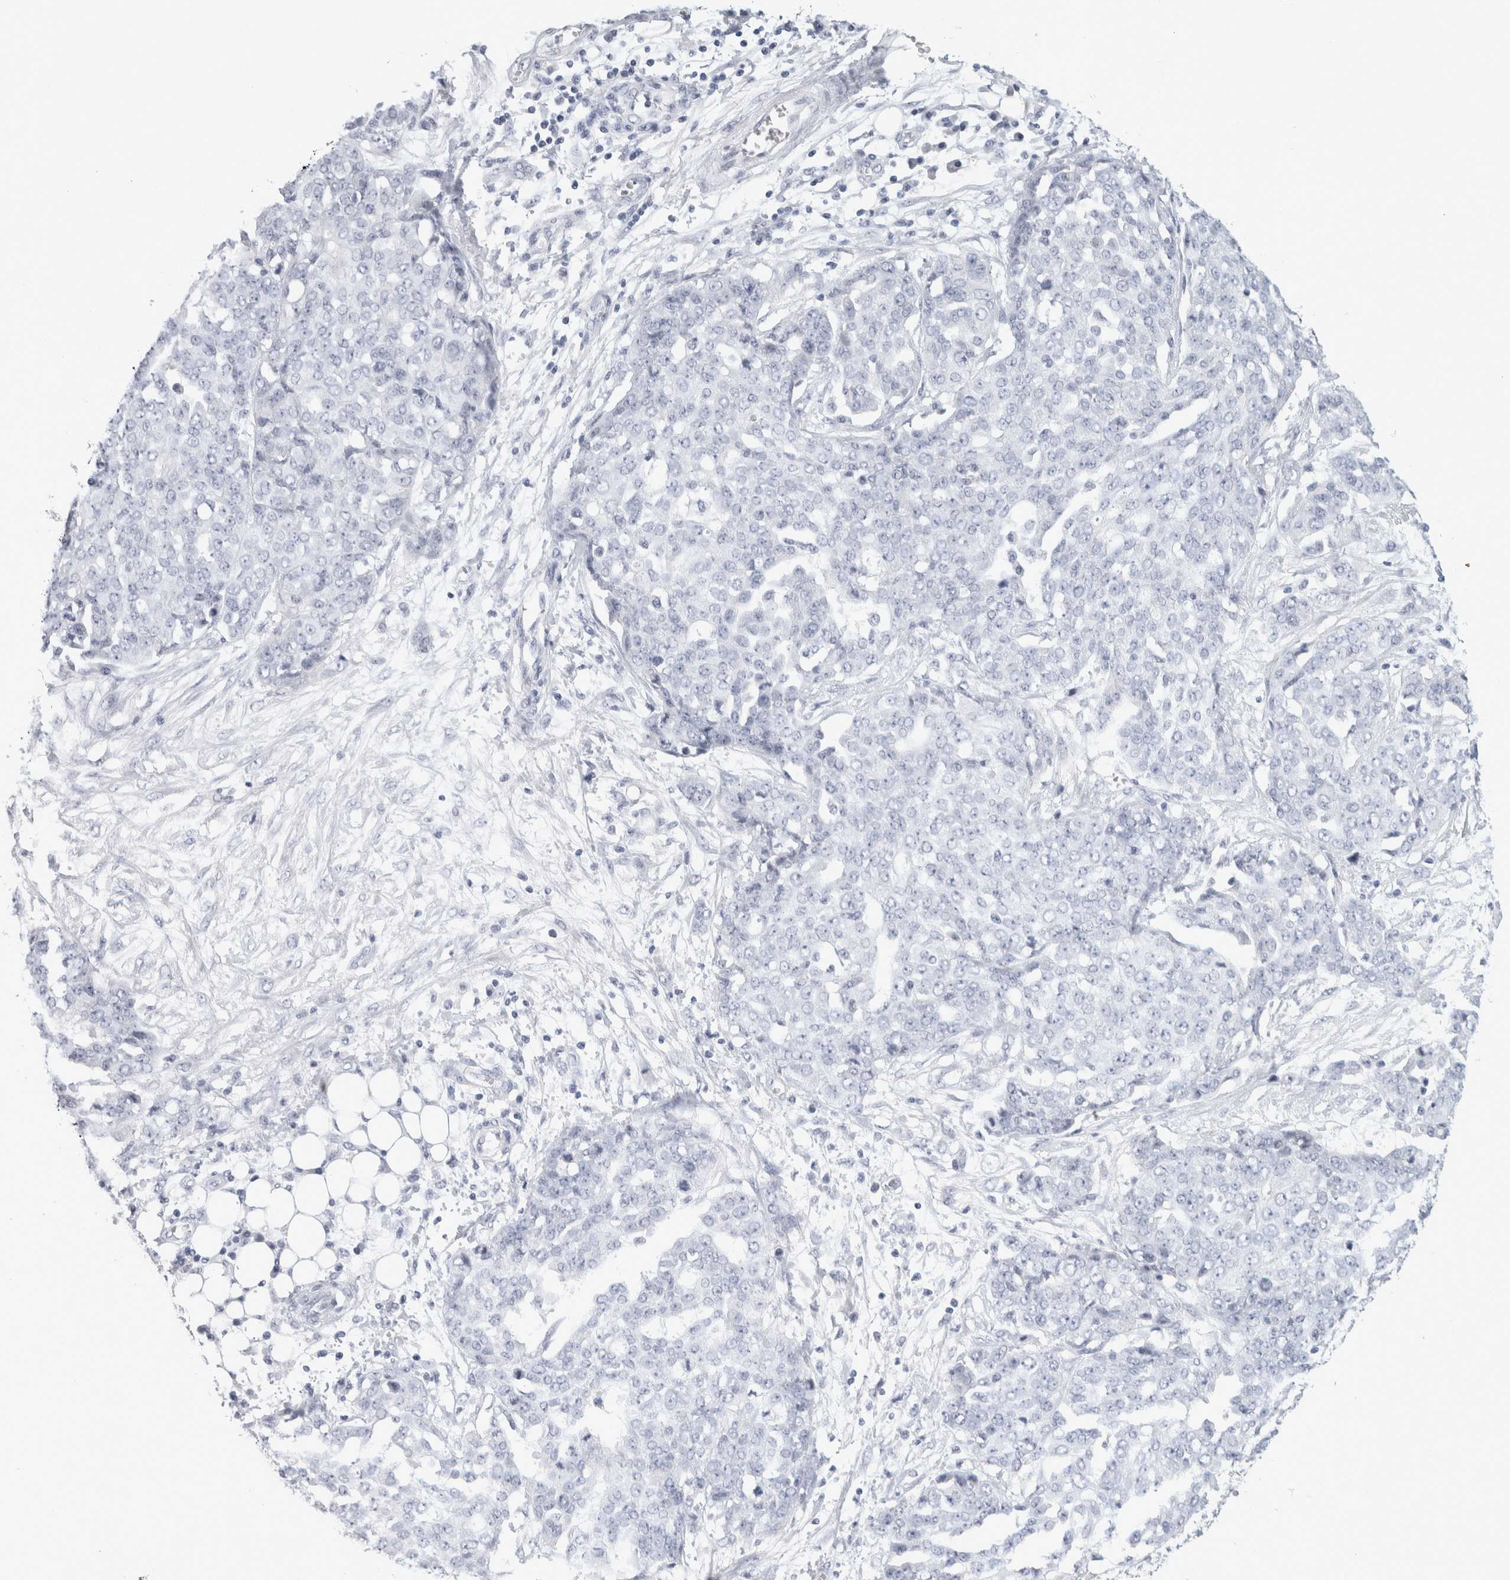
{"staining": {"intensity": "negative", "quantity": "none", "location": "none"}, "tissue": "ovarian cancer", "cell_type": "Tumor cells", "image_type": "cancer", "snomed": [{"axis": "morphology", "description": "Cystadenocarcinoma, serous, NOS"}, {"axis": "topography", "description": "Soft tissue"}, {"axis": "topography", "description": "Ovary"}], "caption": "A high-resolution photomicrograph shows immunohistochemistry staining of ovarian cancer (serous cystadenocarcinoma), which demonstrates no significant expression in tumor cells.", "gene": "TONSL", "patient": {"sex": "female", "age": 57}}